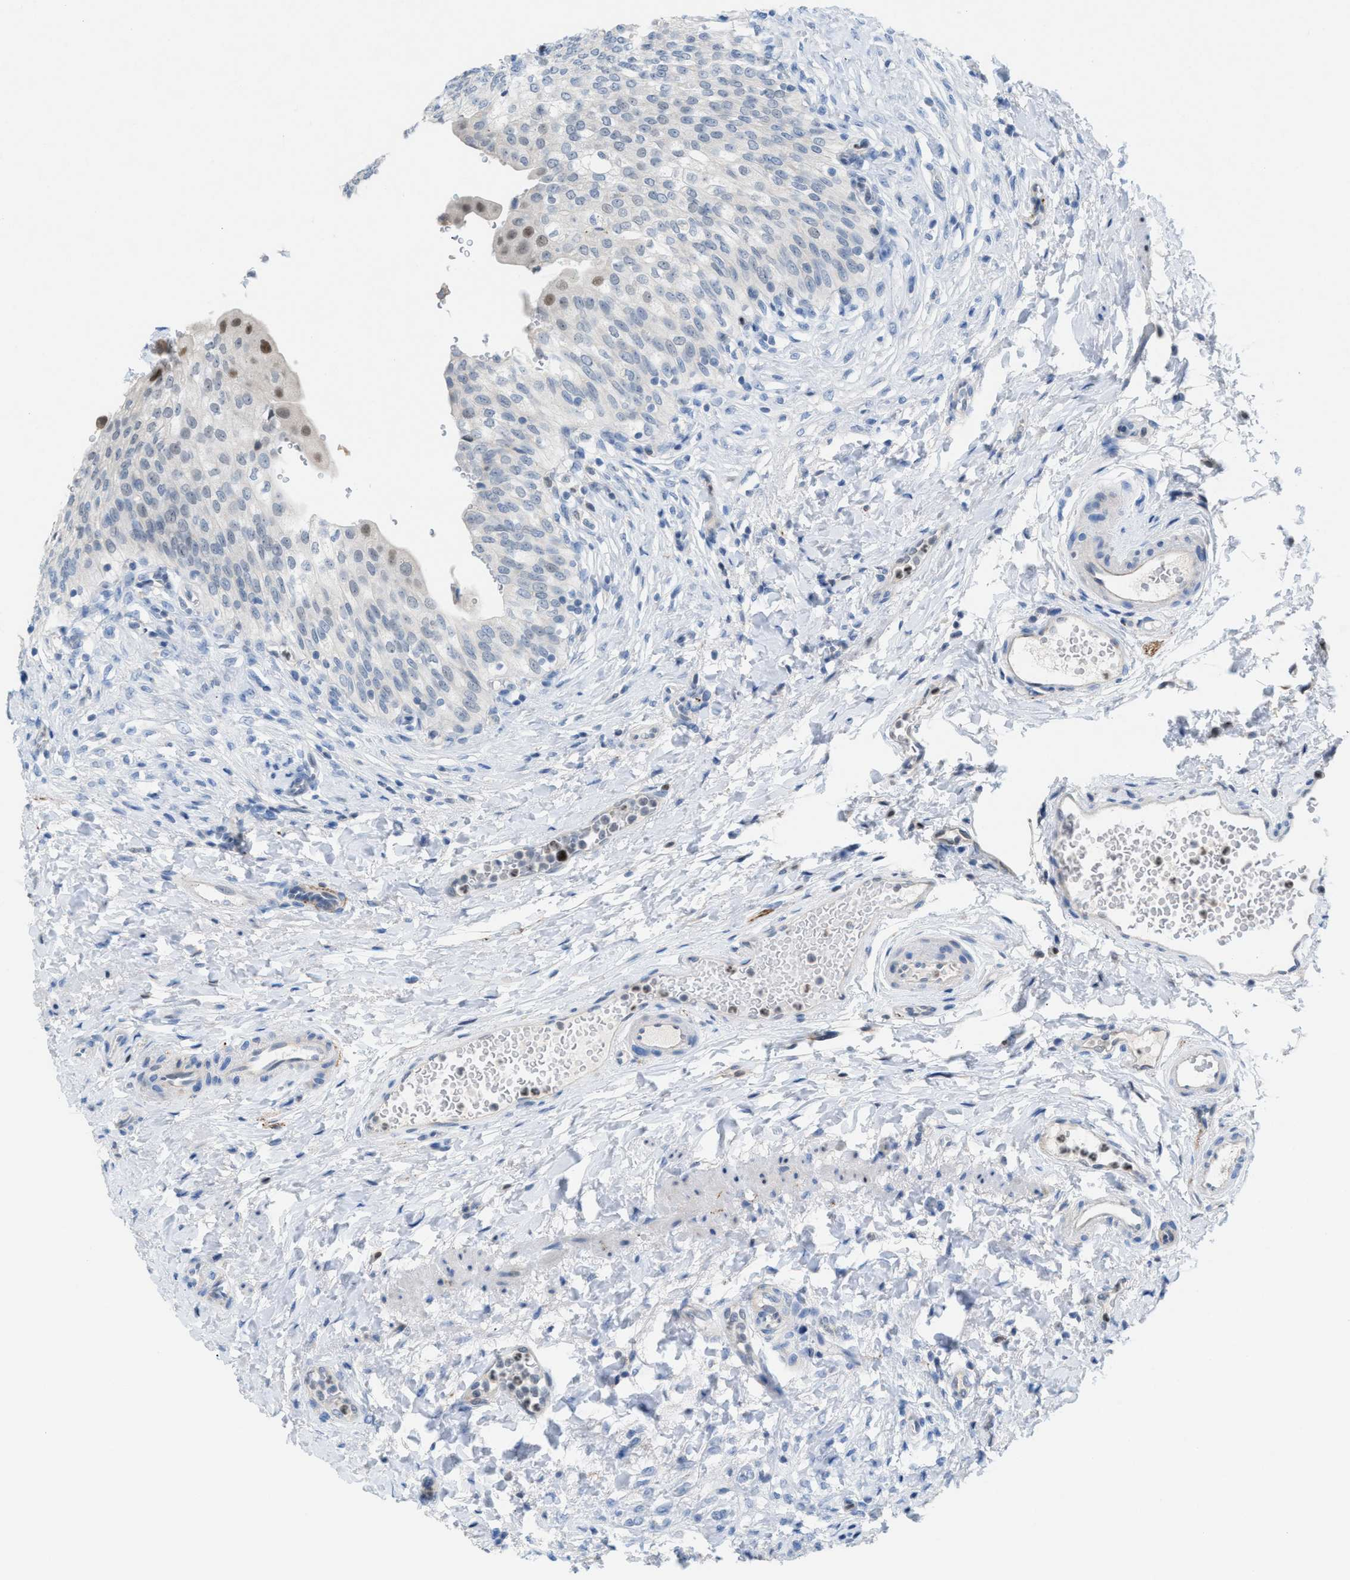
{"staining": {"intensity": "moderate", "quantity": "<25%", "location": "nuclear"}, "tissue": "urinary bladder", "cell_type": "Urothelial cells", "image_type": "normal", "snomed": [{"axis": "morphology", "description": "Urothelial carcinoma, High grade"}, {"axis": "topography", "description": "Urinary bladder"}], "caption": "Immunohistochemistry of benign urinary bladder exhibits low levels of moderate nuclear expression in about <25% of urothelial cells.", "gene": "PPM1D", "patient": {"sex": "male", "age": 46}}